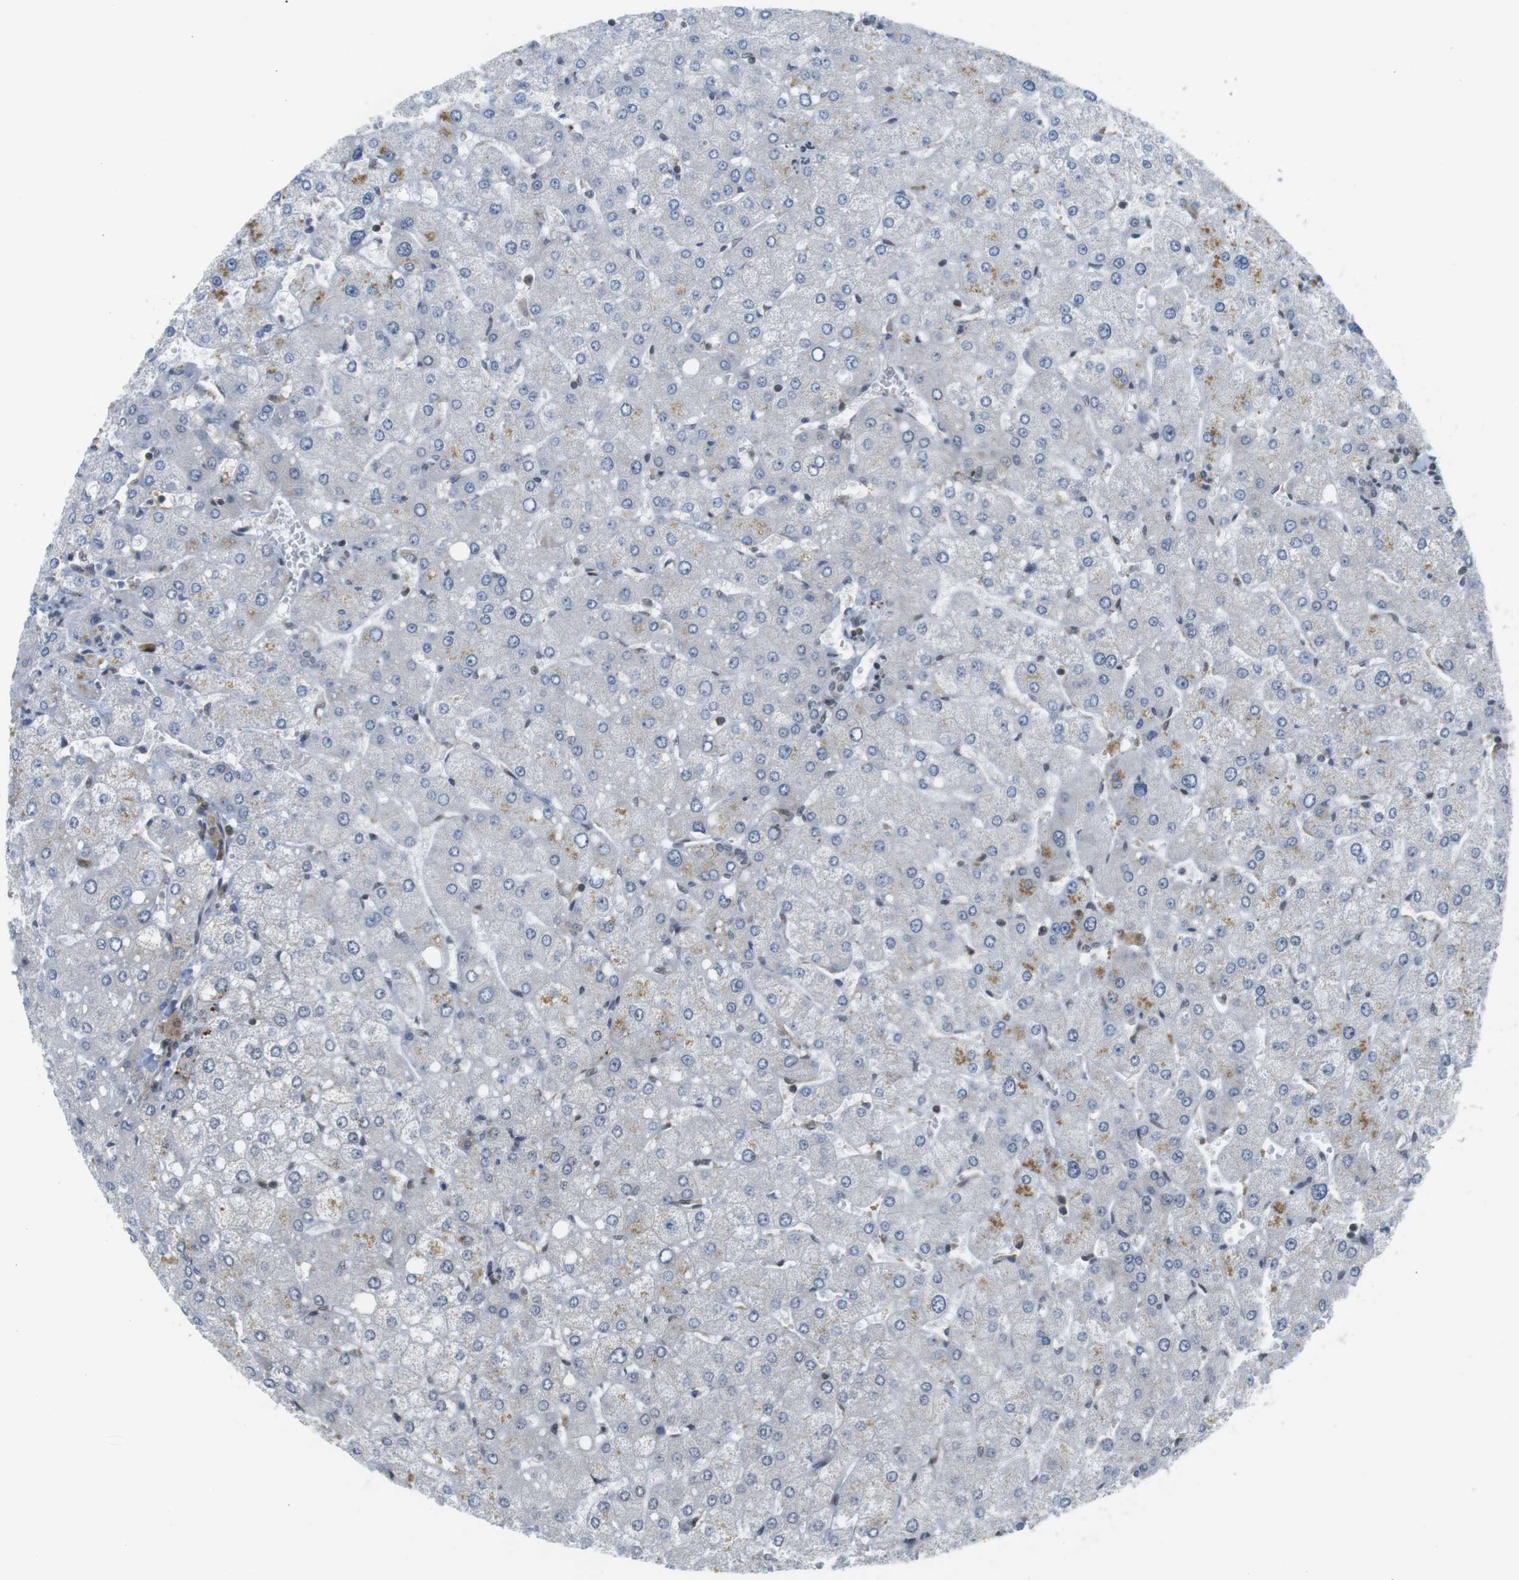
{"staining": {"intensity": "negative", "quantity": "none", "location": "none"}, "tissue": "liver", "cell_type": "Cholangiocytes", "image_type": "normal", "snomed": [{"axis": "morphology", "description": "Normal tissue, NOS"}, {"axis": "topography", "description": "Liver"}], "caption": "Cholangiocytes are negative for protein expression in unremarkable human liver. (IHC, brightfield microscopy, high magnification).", "gene": "BRD4", "patient": {"sex": "male", "age": 55}}